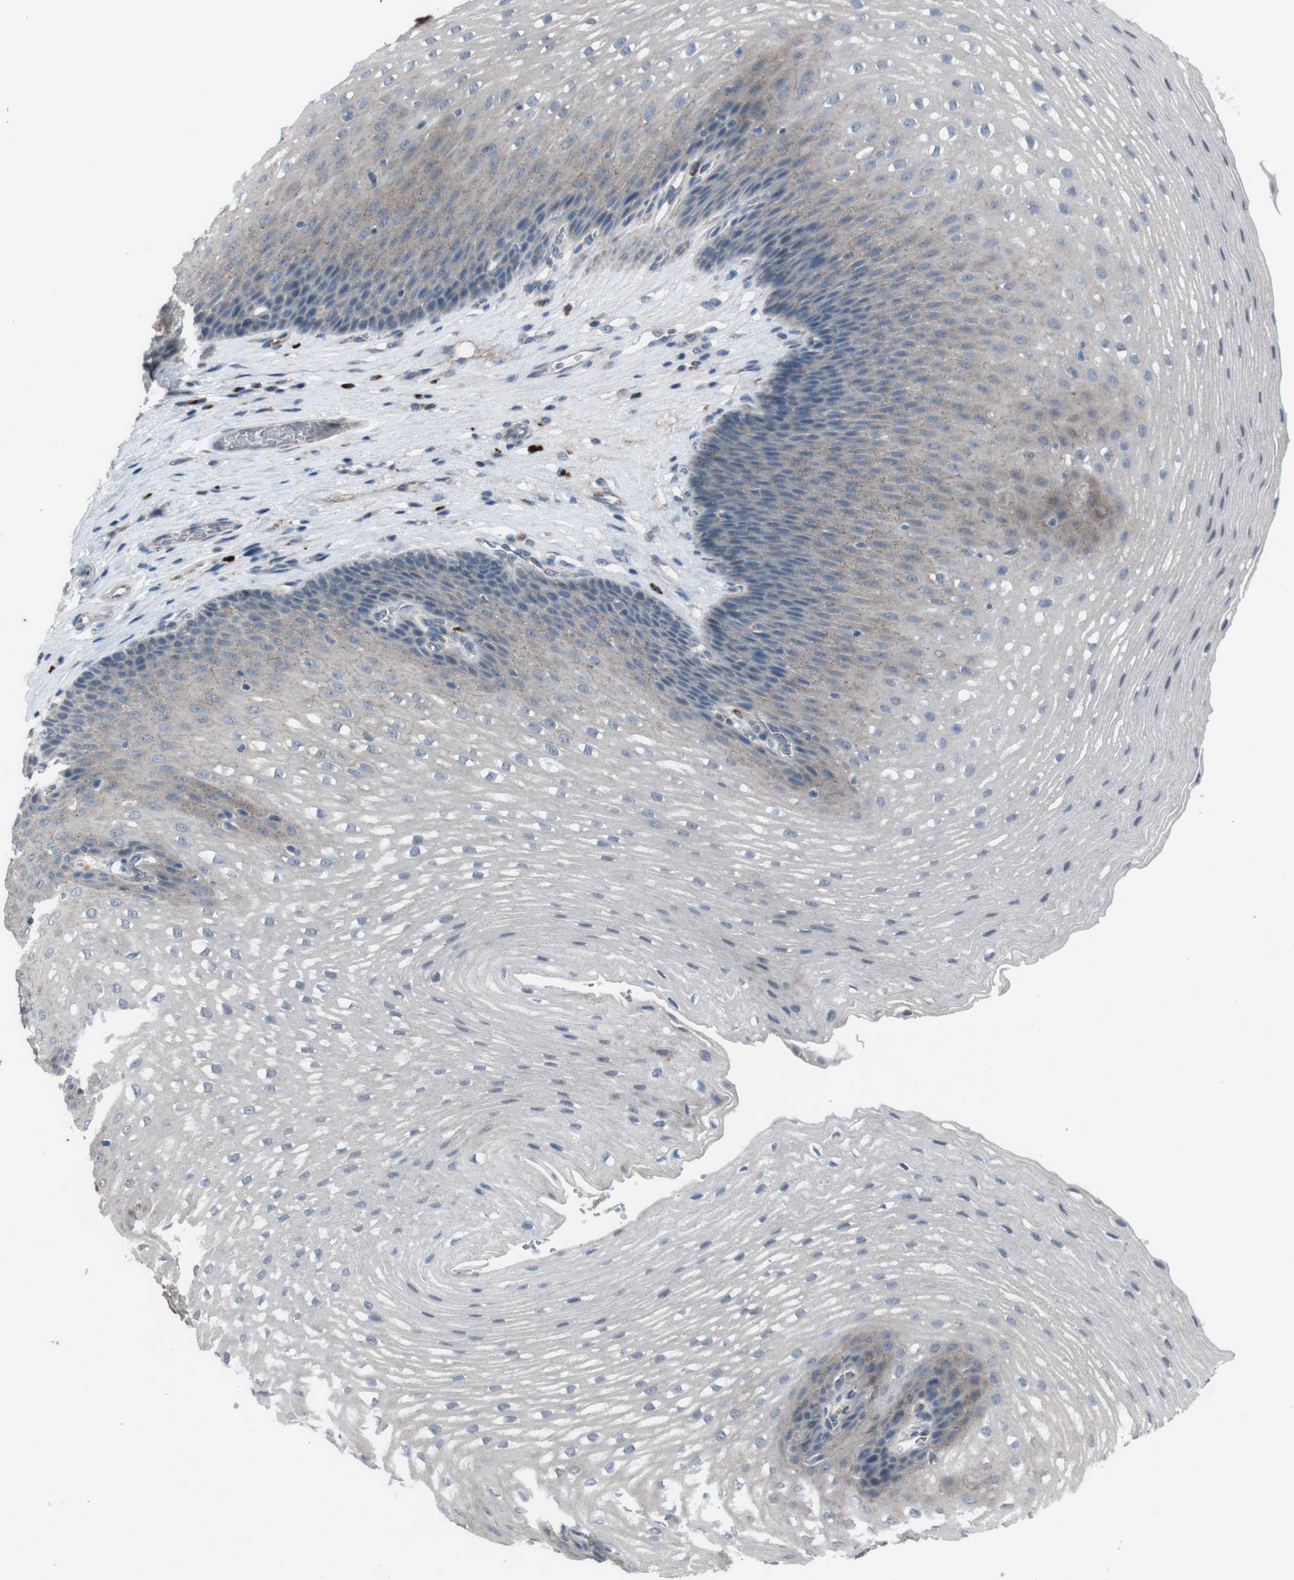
{"staining": {"intensity": "weak", "quantity": "<25%", "location": "cytoplasmic/membranous"}, "tissue": "esophagus", "cell_type": "Squamous epithelial cells", "image_type": "normal", "snomed": [{"axis": "morphology", "description": "Normal tissue, NOS"}, {"axis": "topography", "description": "Esophagus"}], "caption": "Protein analysis of normal esophagus displays no significant staining in squamous epithelial cells. Nuclei are stained in blue.", "gene": "EFNA5", "patient": {"sex": "male", "age": 48}}